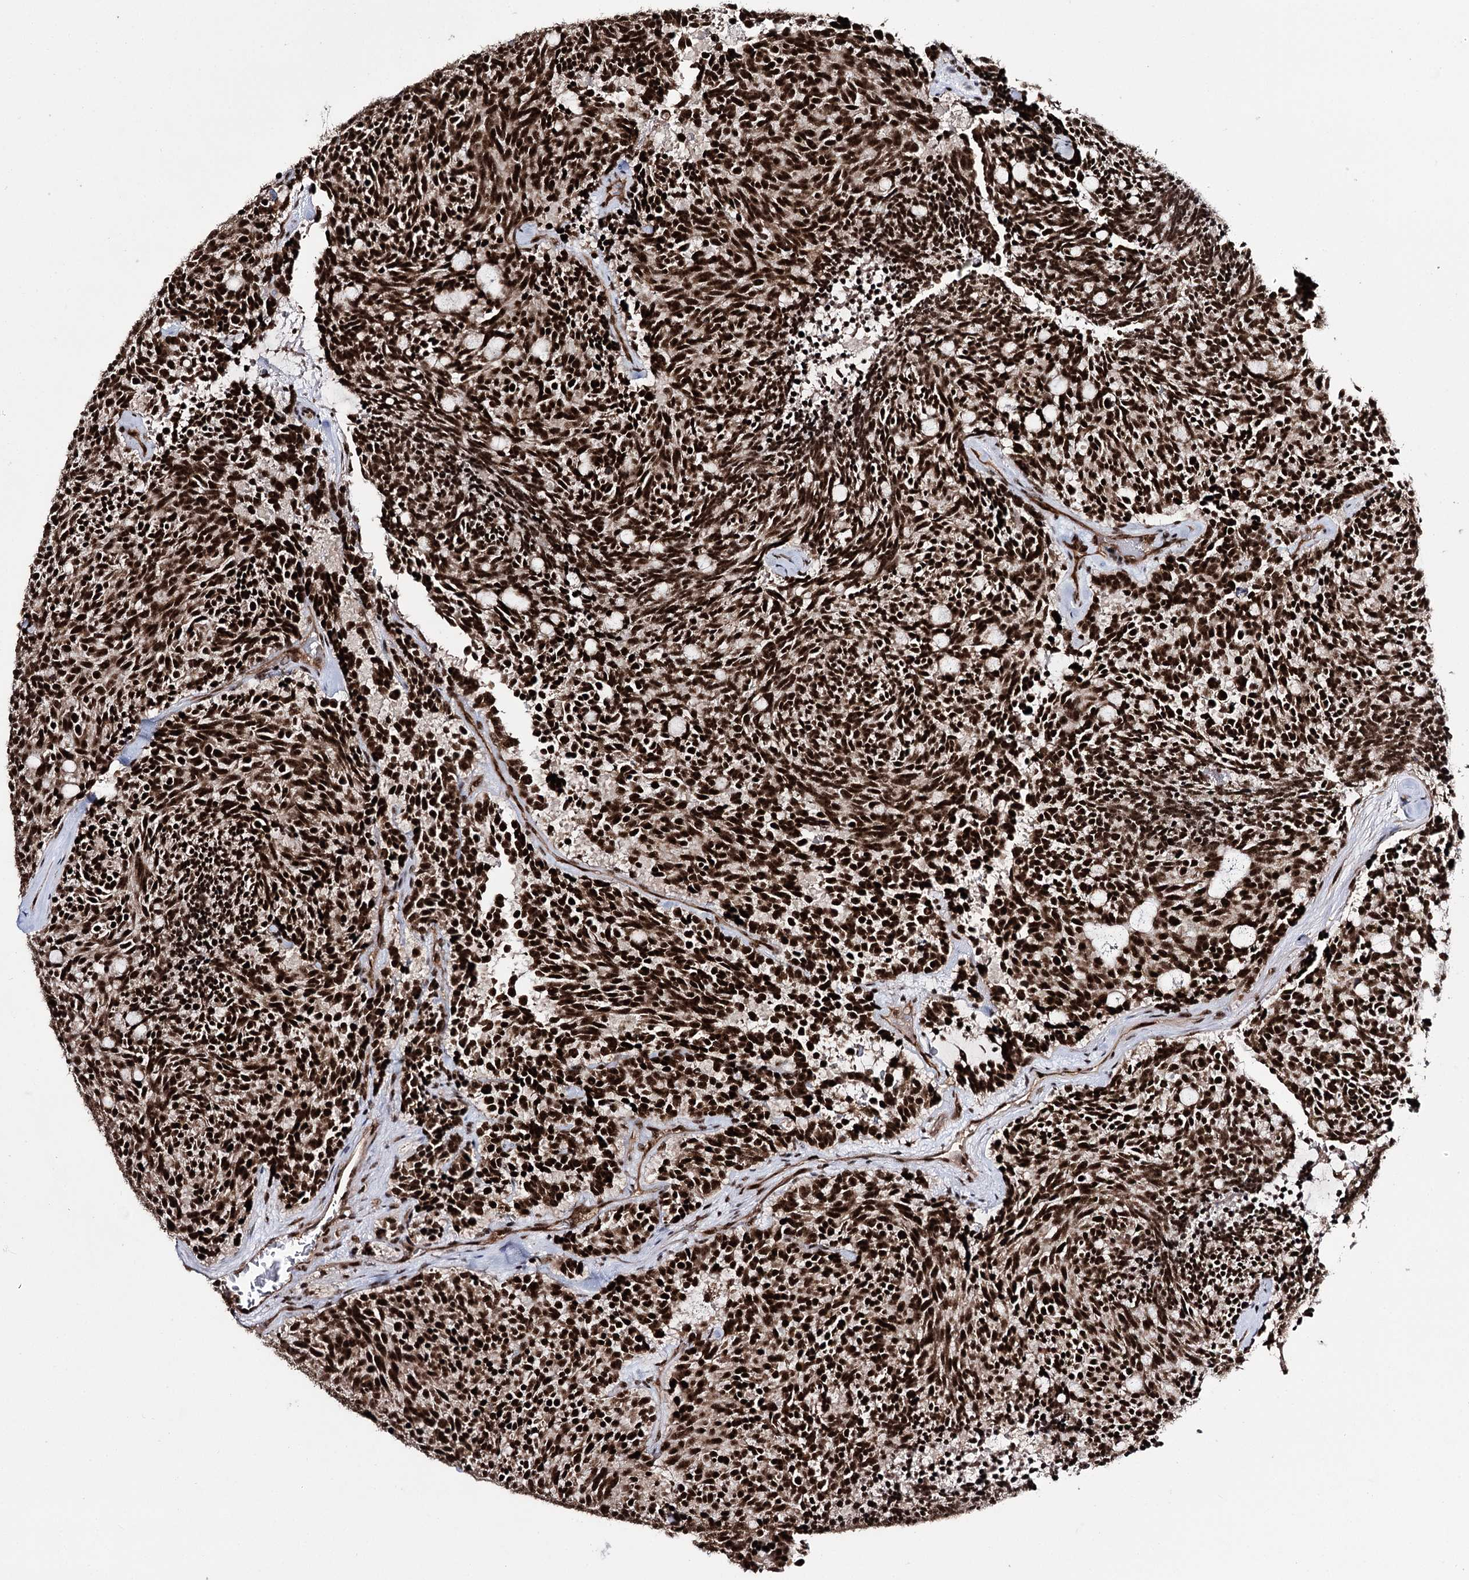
{"staining": {"intensity": "strong", "quantity": ">75%", "location": "nuclear"}, "tissue": "carcinoid", "cell_type": "Tumor cells", "image_type": "cancer", "snomed": [{"axis": "morphology", "description": "Carcinoid, malignant, NOS"}, {"axis": "topography", "description": "Pancreas"}], "caption": "Immunohistochemical staining of carcinoid exhibits high levels of strong nuclear protein expression in about >75% of tumor cells.", "gene": "PRPF40A", "patient": {"sex": "female", "age": 54}}